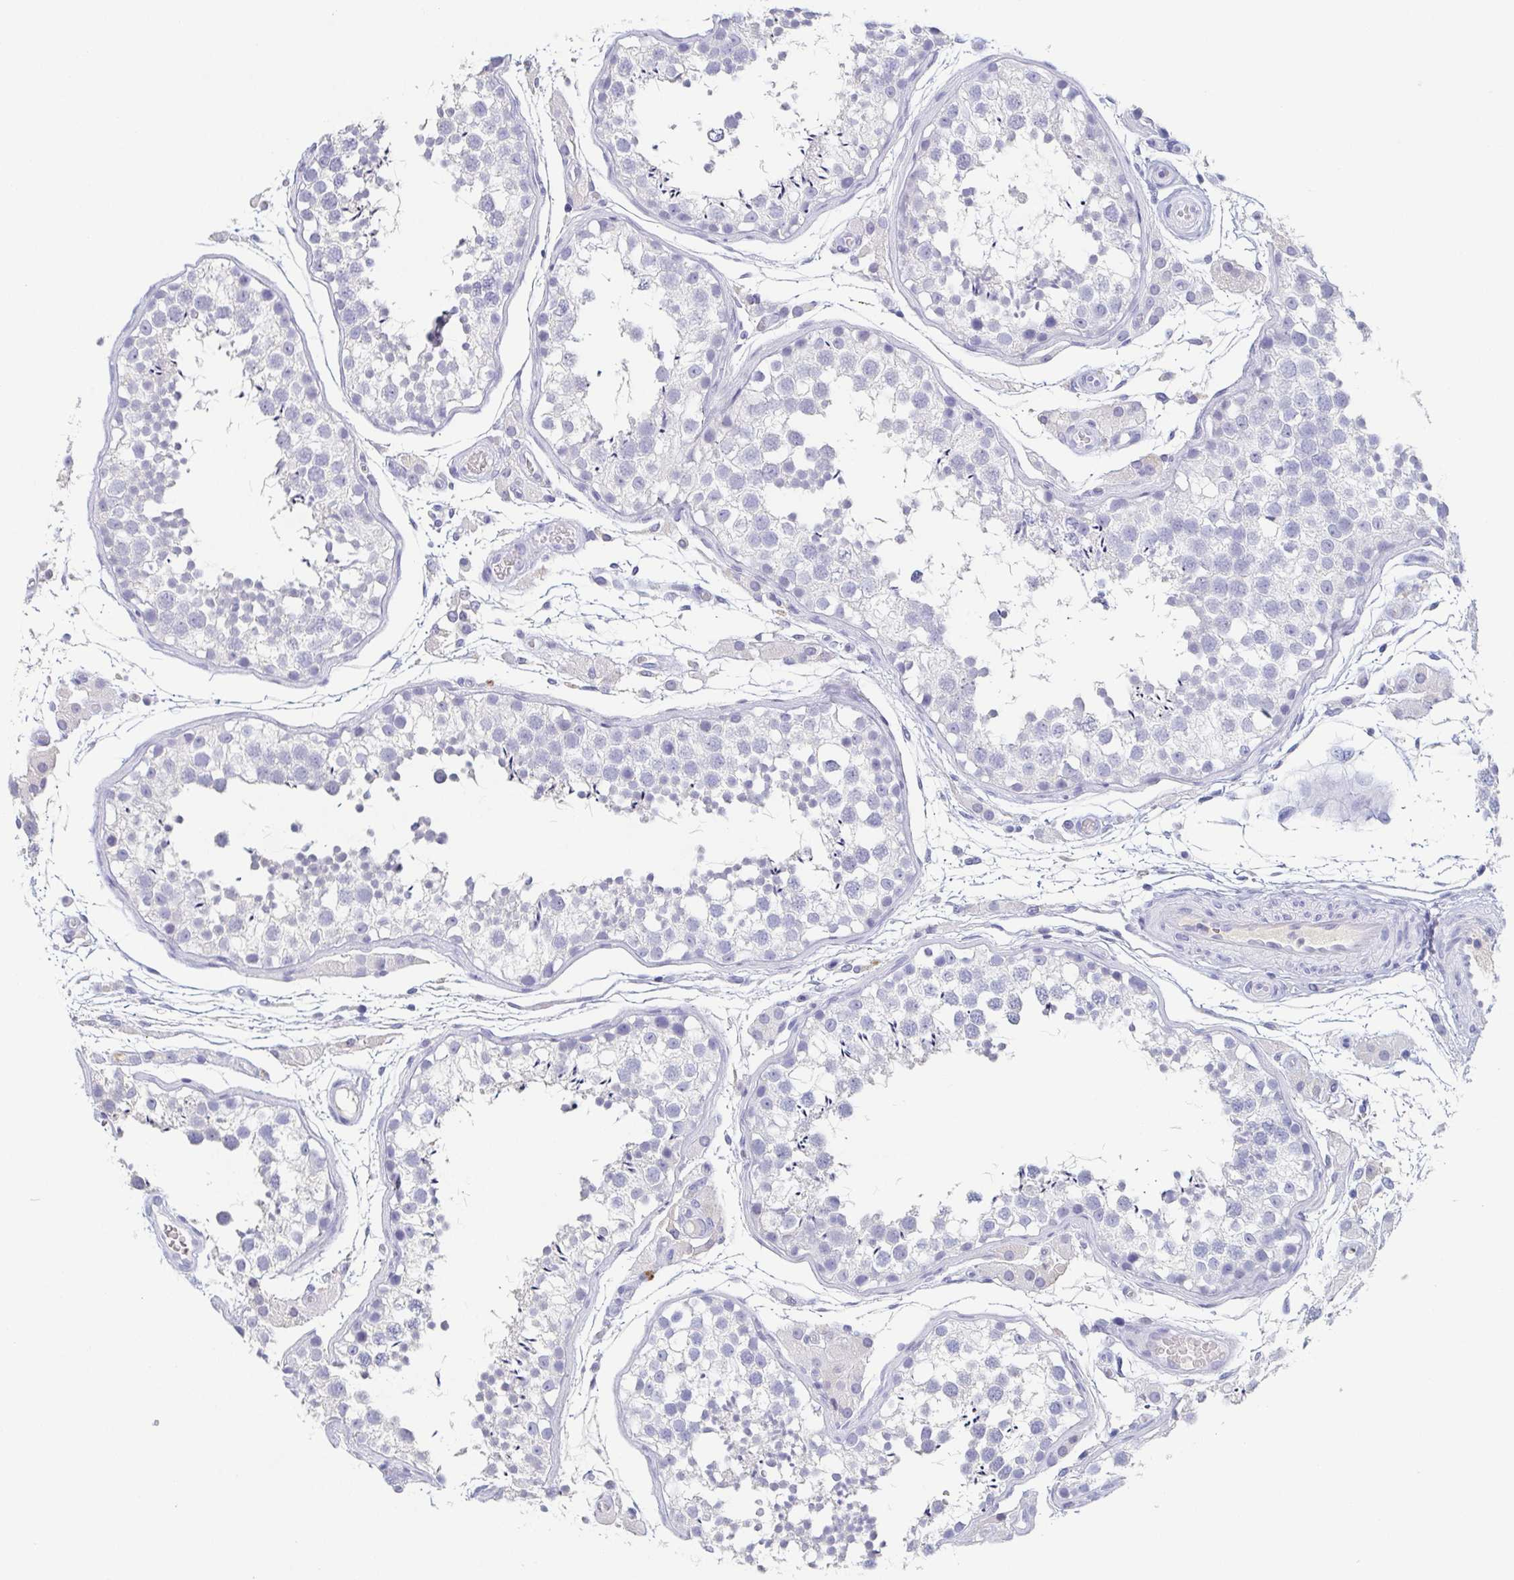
{"staining": {"intensity": "negative", "quantity": "none", "location": "none"}, "tissue": "testis", "cell_type": "Cells in seminiferous ducts", "image_type": "normal", "snomed": [{"axis": "morphology", "description": "Normal tissue, NOS"}, {"axis": "morphology", "description": "Seminoma, NOS"}, {"axis": "topography", "description": "Testis"}], "caption": "Immunohistochemistry micrograph of unremarkable testis stained for a protein (brown), which reveals no positivity in cells in seminiferous ducts. (DAB IHC, high magnification).", "gene": "ITLN1", "patient": {"sex": "male", "age": 29}}